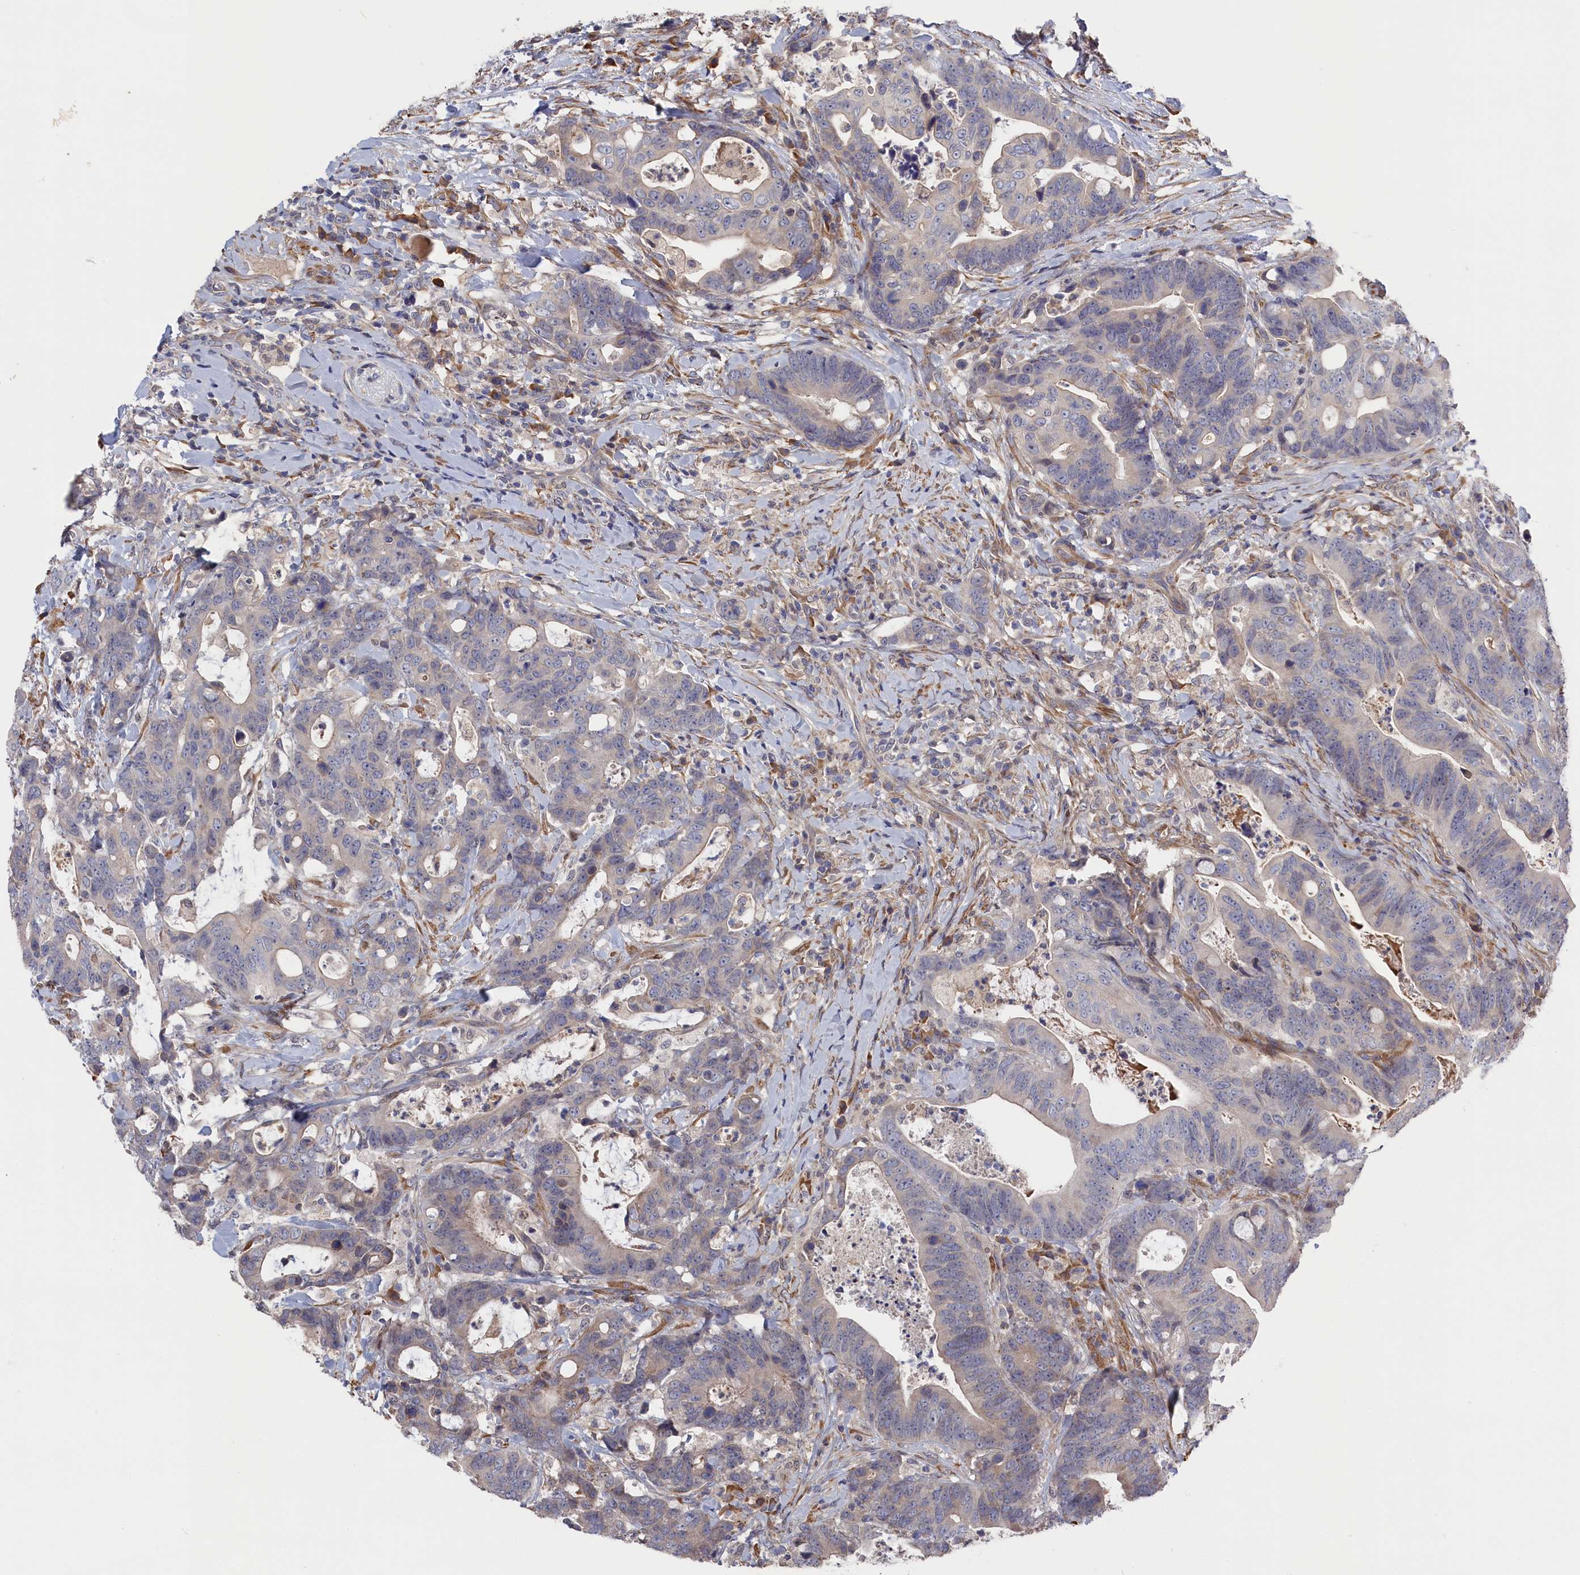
{"staining": {"intensity": "weak", "quantity": "<25%", "location": "cytoplasmic/membranous"}, "tissue": "colorectal cancer", "cell_type": "Tumor cells", "image_type": "cancer", "snomed": [{"axis": "morphology", "description": "Adenocarcinoma, NOS"}, {"axis": "topography", "description": "Colon"}], "caption": "High power microscopy photomicrograph of an immunohistochemistry (IHC) photomicrograph of colorectal cancer (adenocarcinoma), revealing no significant expression in tumor cells.", "gene": "CYB5D2", "patient": {"sex": "female", "age": 82}}